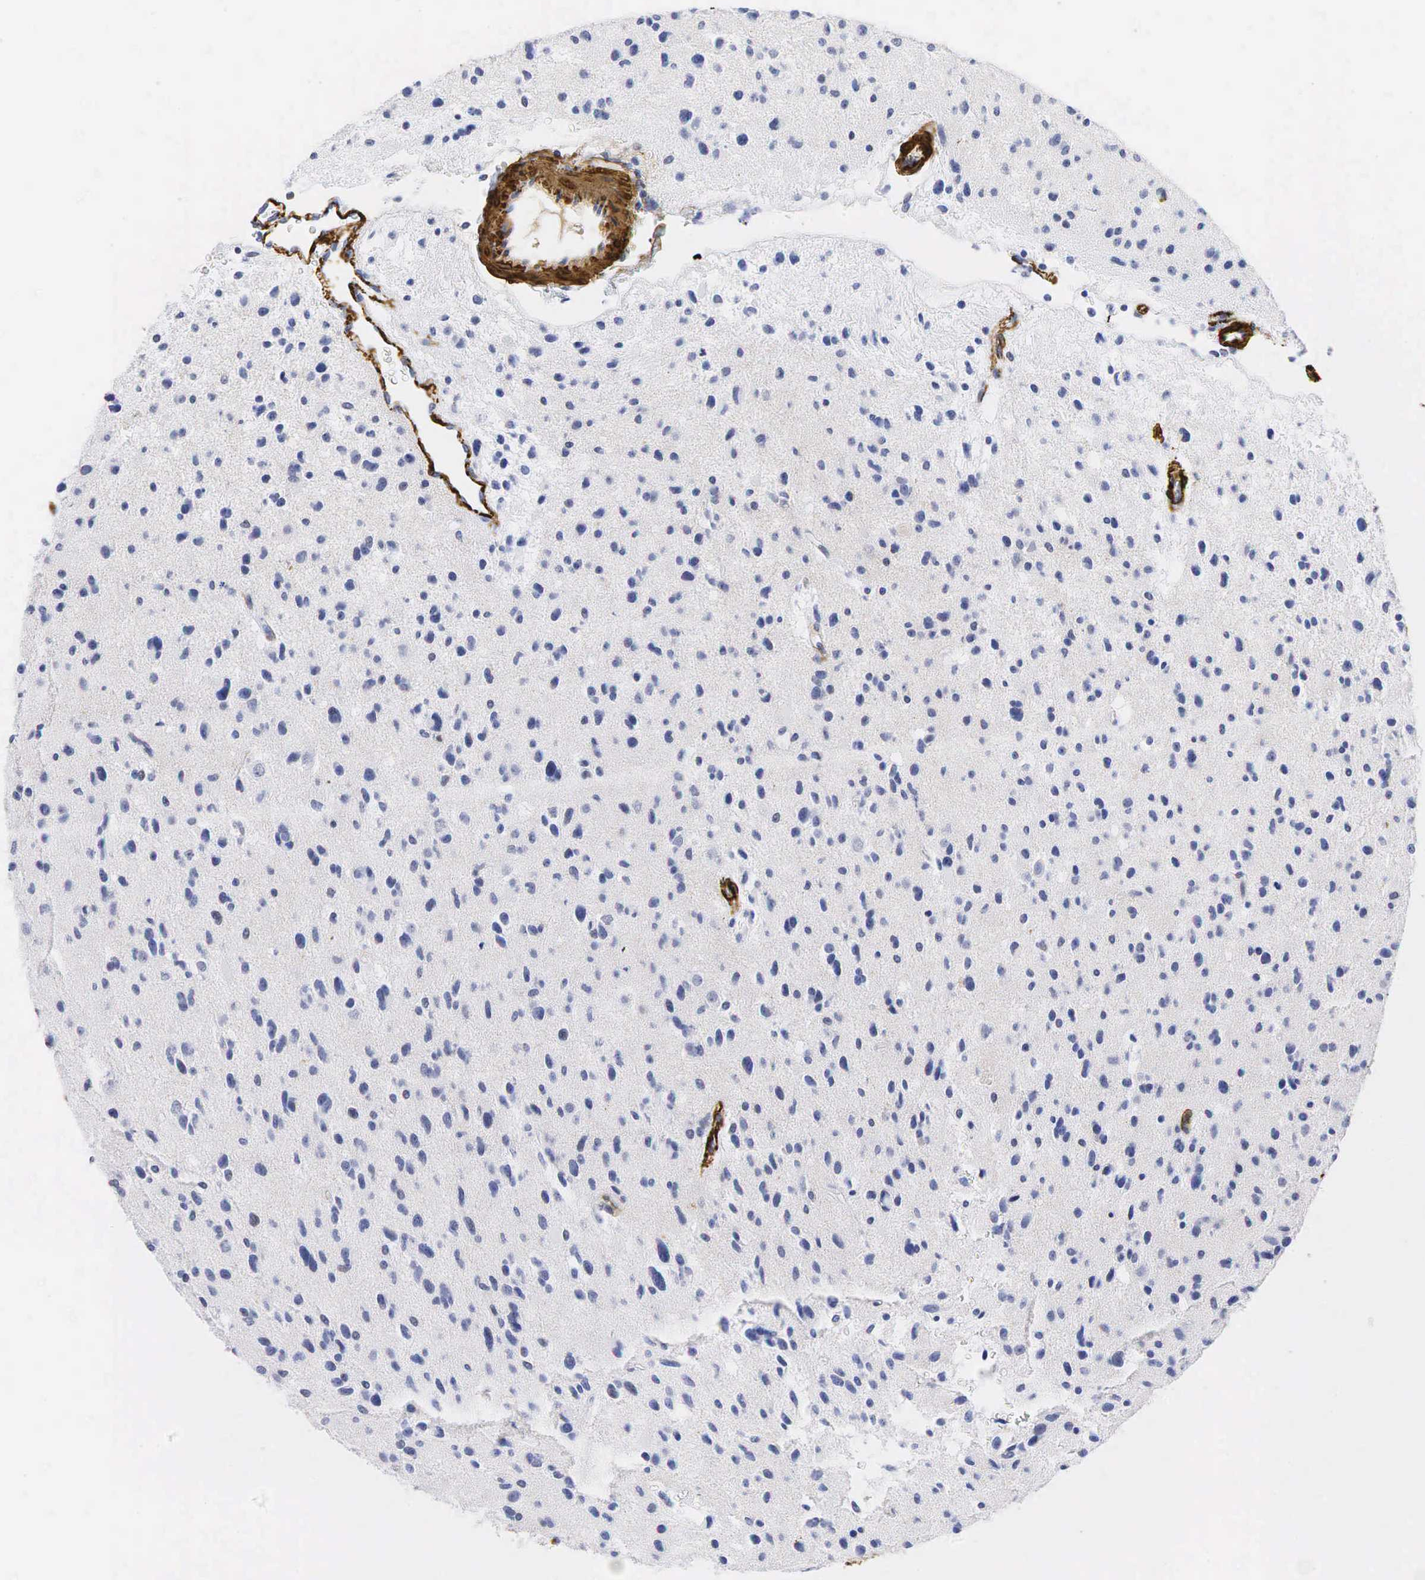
{"staining": {"intensity": "negative", "quantity": "none", "location": "none"}, "tissue": "glioma", "cell_type": "Tumor cells", "image_type": "cancer", "snomed": [{"axis": "morphology", "description": "Glioma, malignant, Low grade"}, {"axis": "topography", "description": "Brain"}], "caption": "This is a histopathology image of immunohistochemistry (IHC) staining of glioma, which shows no staining in tumor cells. The staining is performed using DAB (3,3'-diaminobenzidine) brown chromogen with nuclei counter-stained in using hematoxylin.", "gene": "ACTA2", "patient": {"sex": "female", "age": 46}}